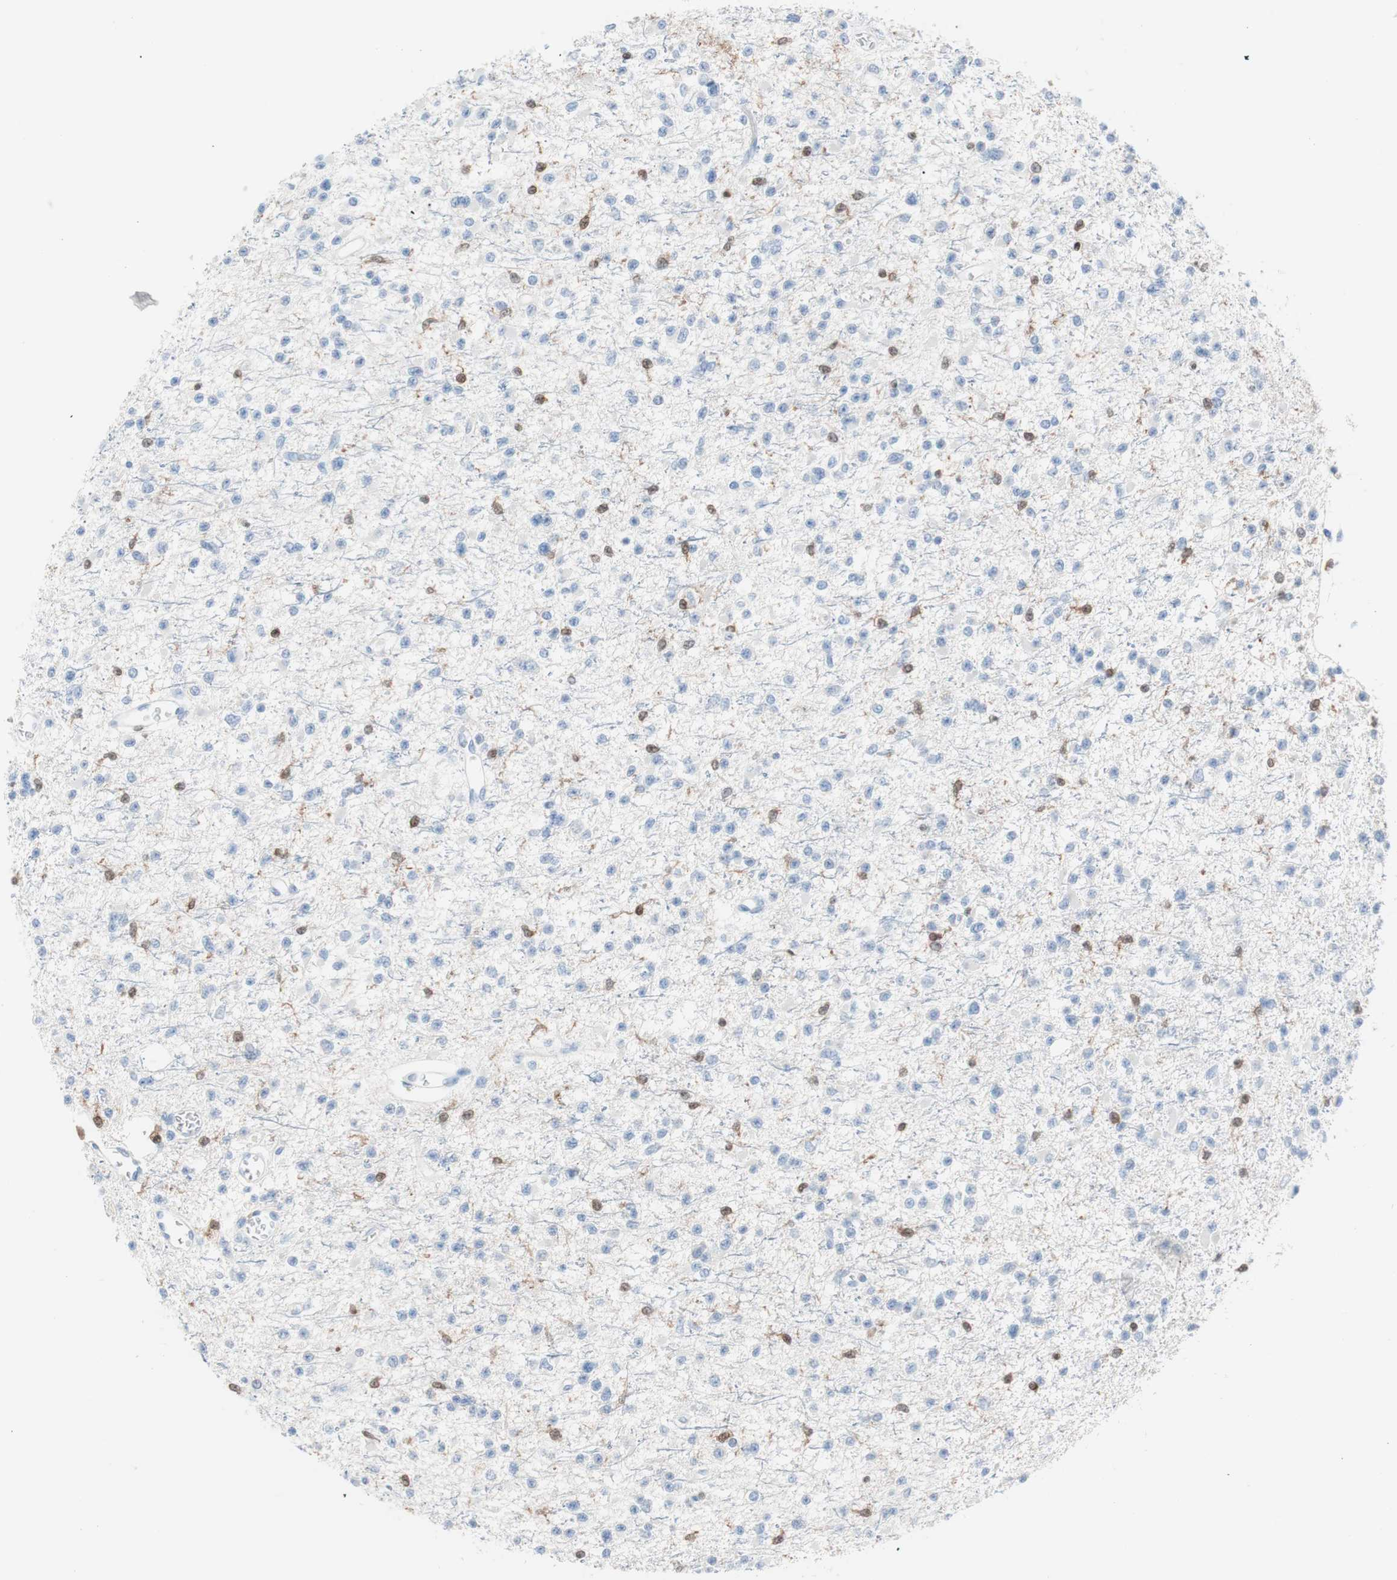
{"staining": {"intensity": "moderate", "quantity": "<25%", "location": "nuclear"}, "tissue": "glioma", "cell_type": "Tumor cells", "image_type": "cancer", "snomed": [{"axis": "morphology", "description": "Glioma, malignant, Low grade"}, {"axis": "topography", "description": "Brain"}], "caption": "Moderate nuclear positivity is seen in about <25% of tumor cells in malignant glioma (low-grade).", "gene": "IL18", "patient": {"sex": "female", "age": 22}}